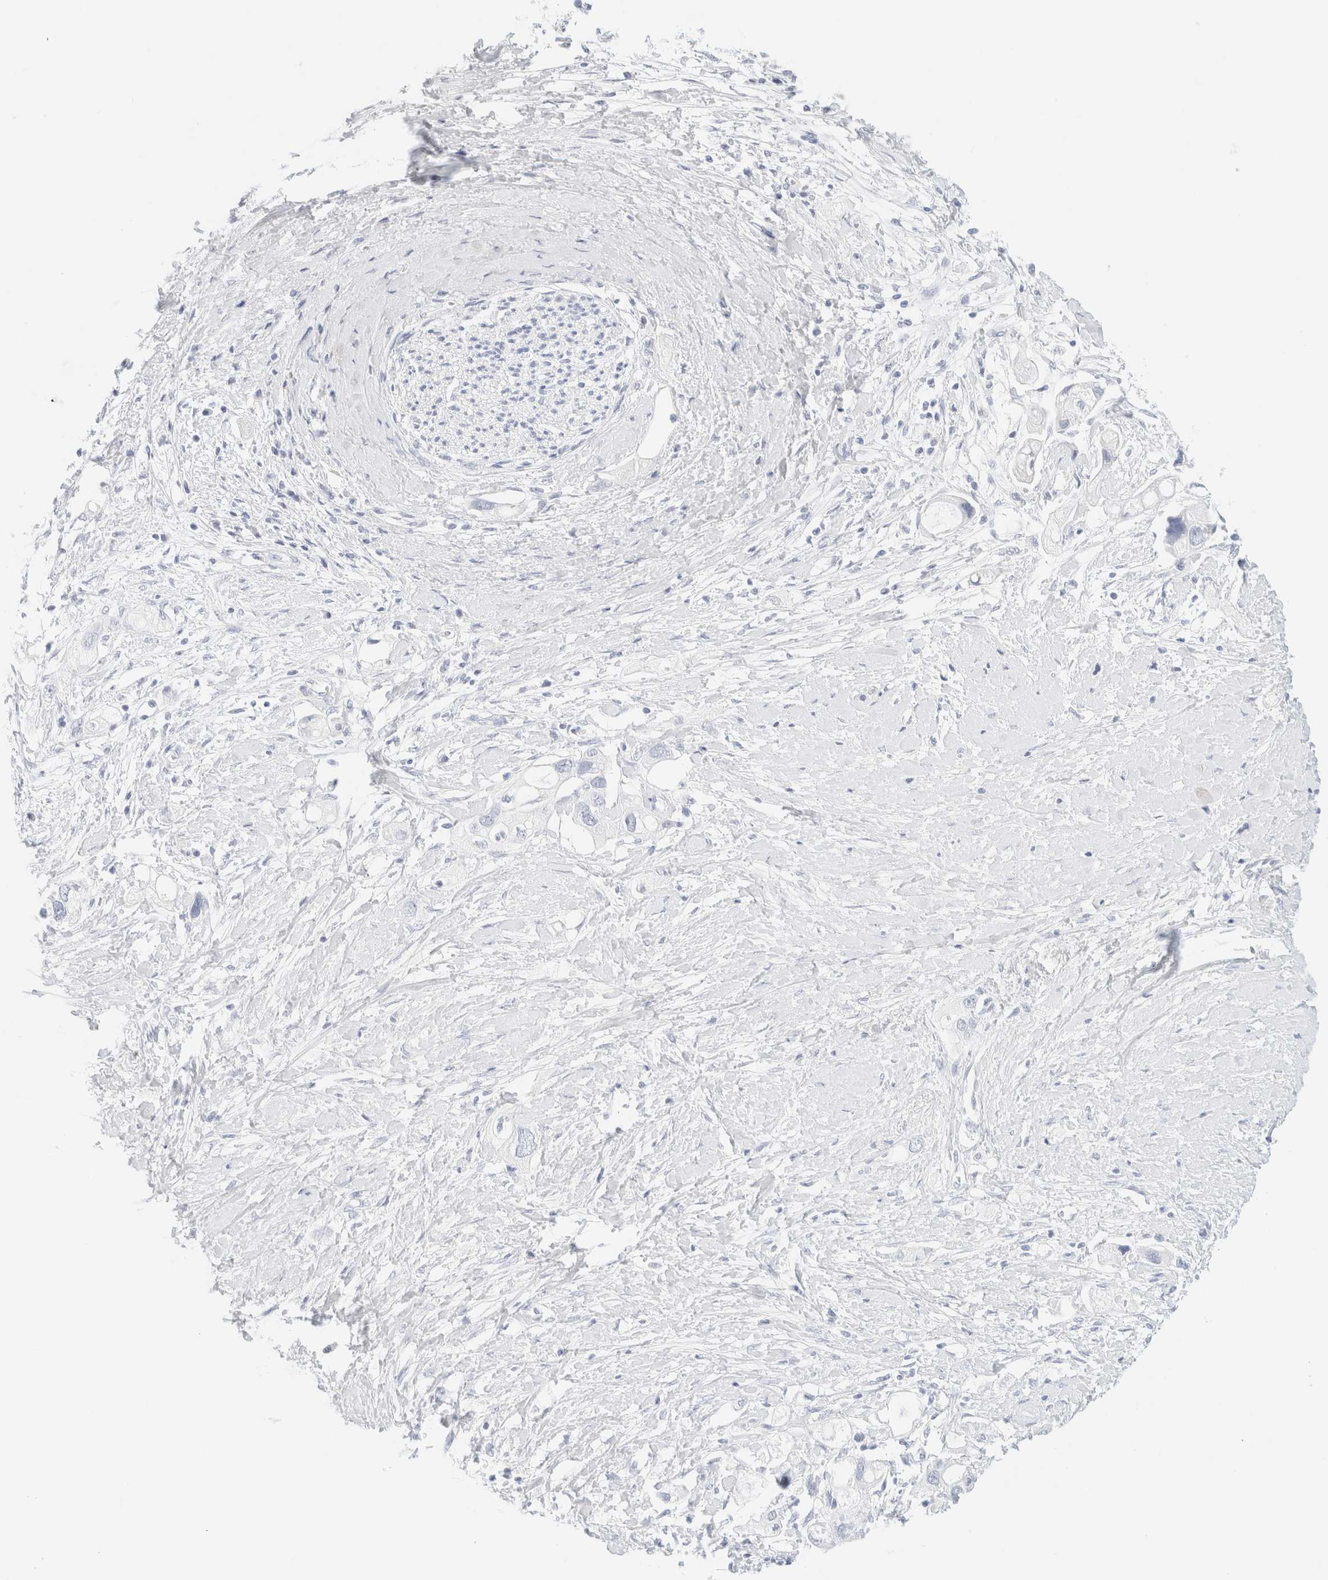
{"staining": {"intensity": "negative", "quantity": "none", "location": "none"}, "tissue": "pancreatic cancer", "cell_type": "Tumor cells", "image_type": "cancer", "snomed": [{"axis": "morphology", "description": "Adenocarcinoma, NOS"}, {"axis": "topography", "description": "Pancreas"}], "caption": "An immunohistochemistry photomicrograph of adenocarcinoma (pancreatic) is shown. There is no staining in tumor cells of adenocarcinoma (pancreatic).", "gene": "DPYS", "patient": {"sex": "female", "age": 56}}